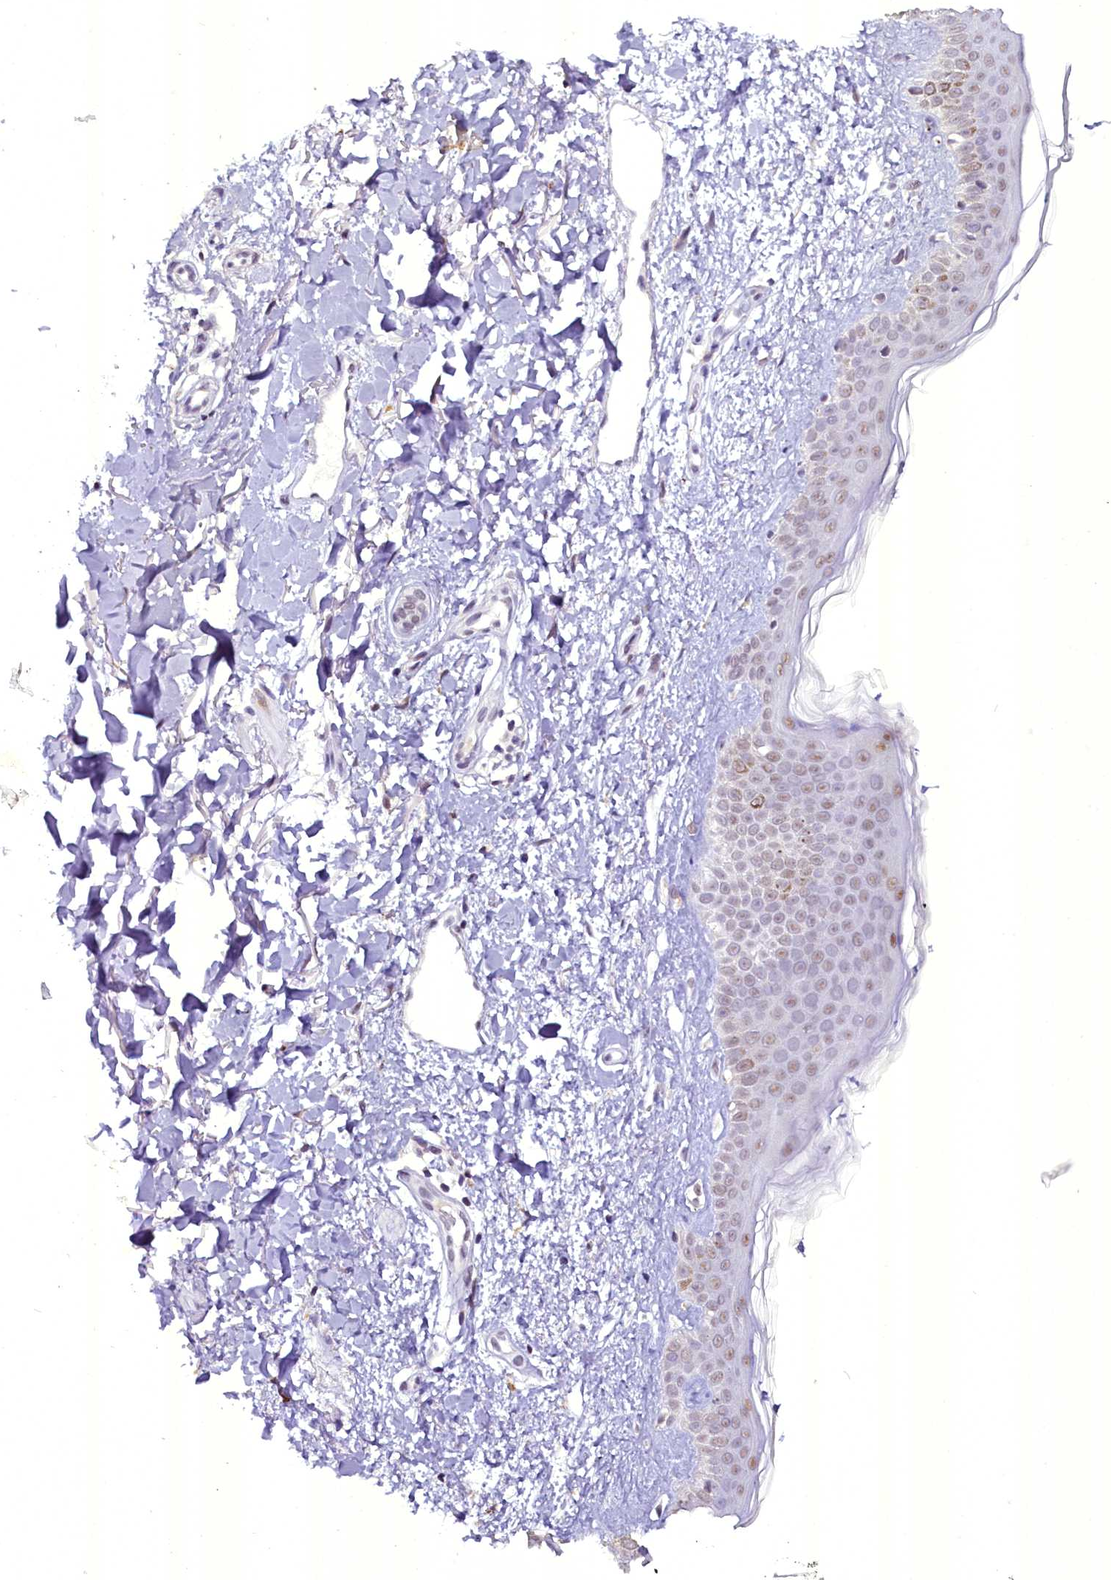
{"staining": {"intensity": "moderate", "quantity": ">75%", "location": "nuclear"}, "tissue": "skin", "cell_type": "Fibroblasts", "image_type": "normal", "snomed": [{"axis": "morphology", "description": "Normal tissue, NOS"}, {"axis": "topography", "description": "Skin"}], "caption": "A brown stain highlights moderate nuclear positivity of a protein in fibroblasts of unremarkable skin. The protein is shown in brown color, while the nuclei are stained blue.", "gene": "NCBP1", "patient": {"sex": "female", "age": 58}}